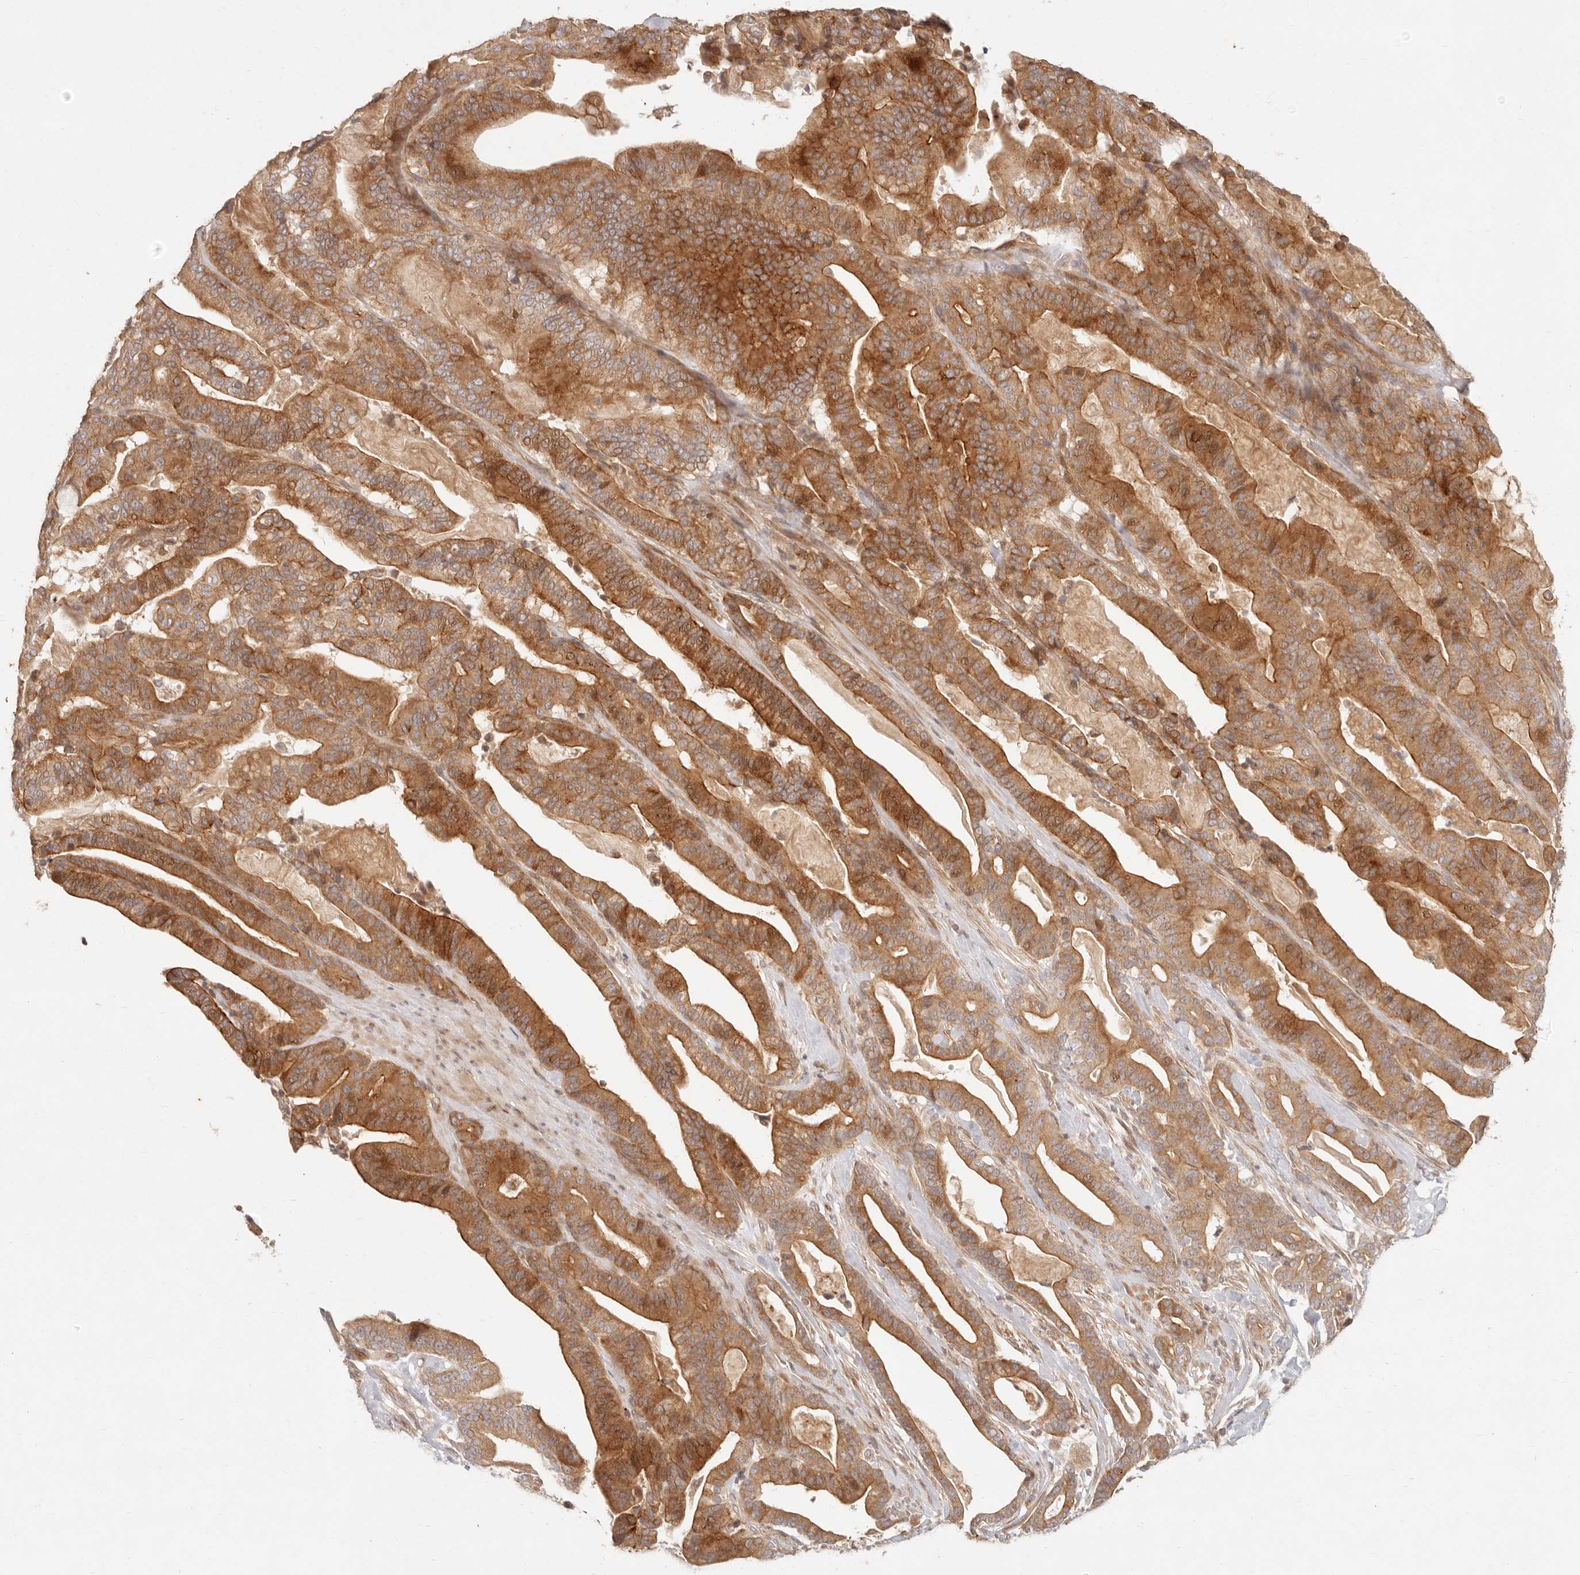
{"staining": {"intensity": "strong", "quantity": ">75%", "location": "cytoplasmic/membranous"}, "tissue": "pancreatic cancer", "cell_type": "Tumor cells", "image_type": "cancer", "snomed": [{"axis": "morphology", "description": "Adenocarcinoma, NOS"}, {"axis": "topography", "description": "Pancreas"}], "caption": "Pancreatic adenocarcinoma stained with immunohistochemistry reveals strong cytoplasmic/membranous positivity in about >75% of tumor cells.", "gene": "PPP1R3B", "patient": {"sex": "male", "age": 63}}